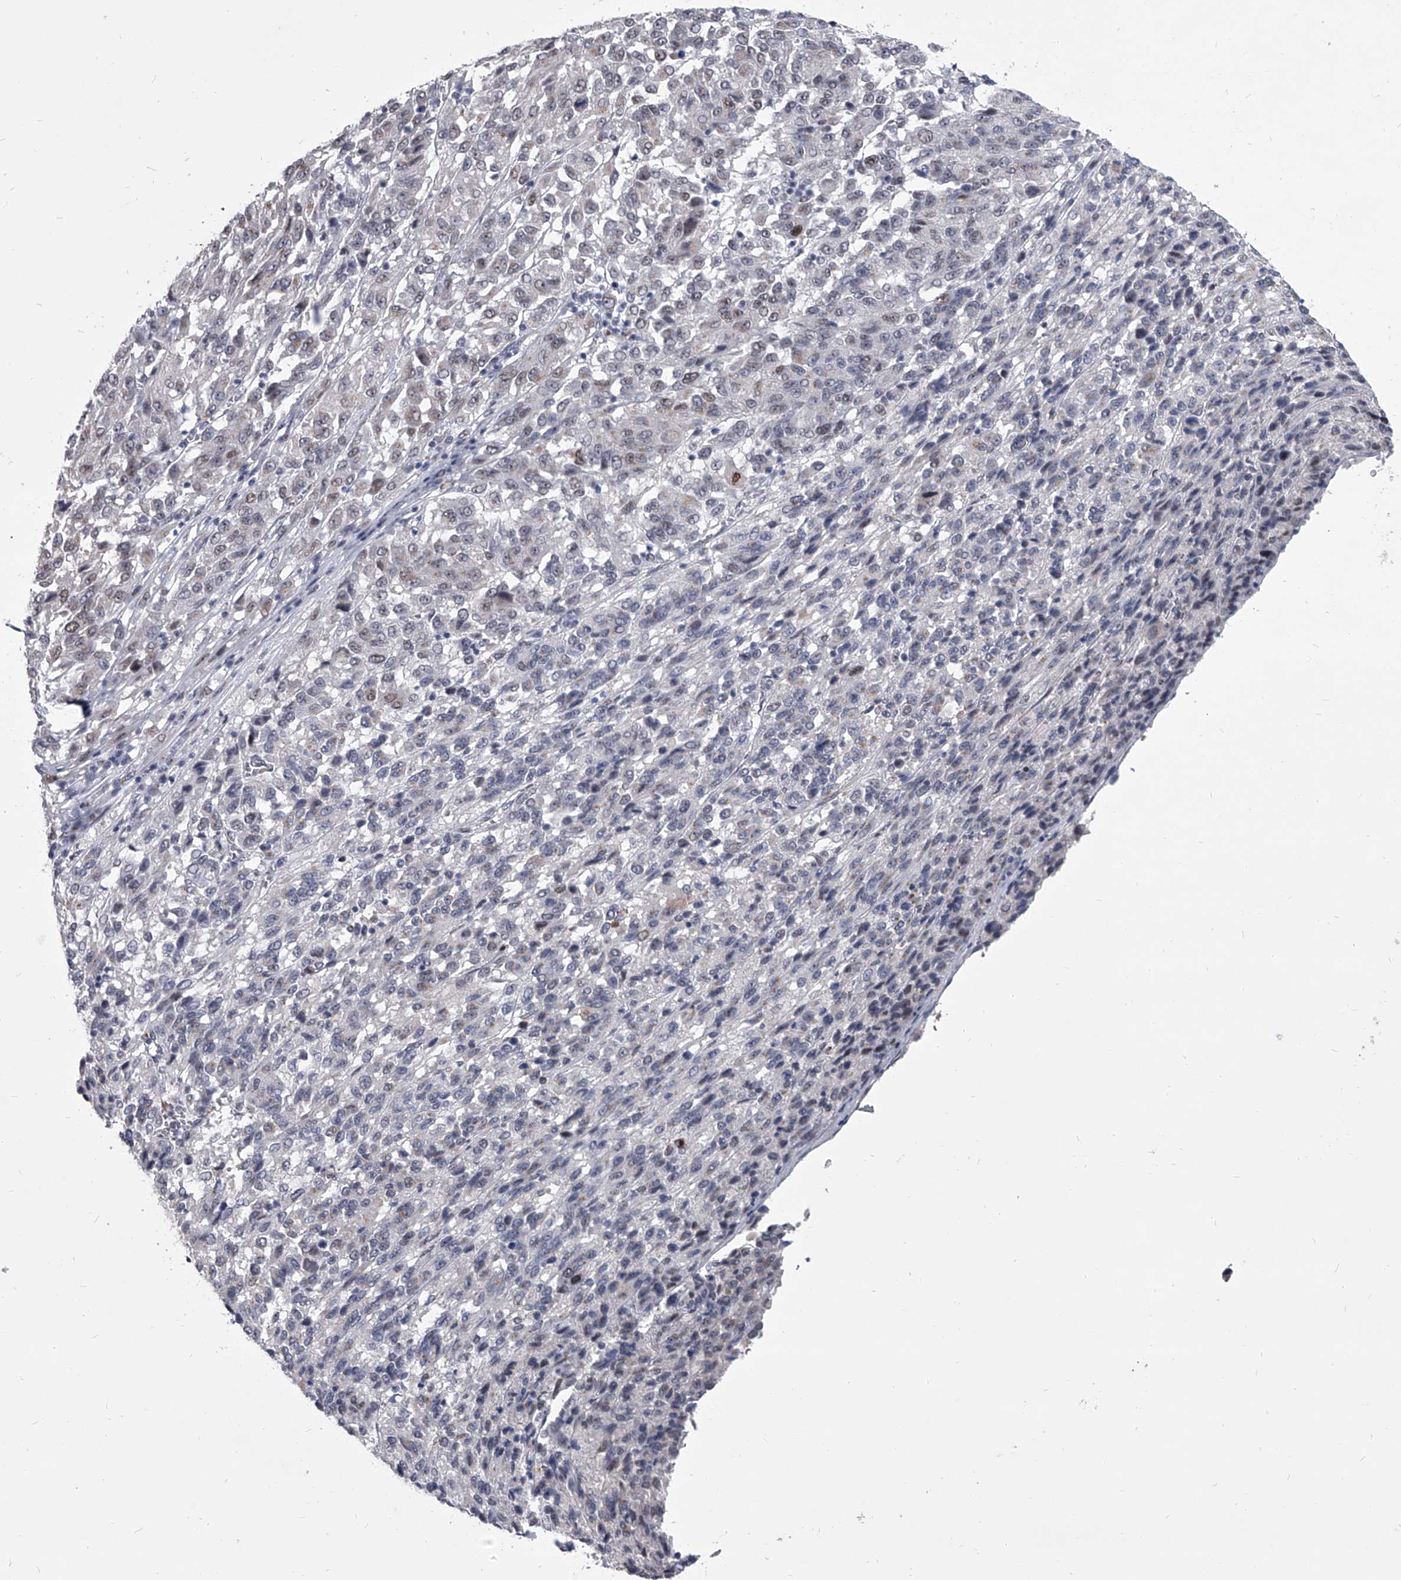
{"staining": {"intensity": "negative", "quantity": "none", "location": "none"}, "tissue": "melanoma", "cell_type": "Tumor cells", "image_type": "cancer", "snomed": [{"axis": "morphology", "description": "Malignant melanoma, Metastatic site"}, {"axis": "topography", "description": "Lung"}], "caption": "High magnification brightfield microscopy of melanoma stained with DAB (brown) and counterstained with hematoxylin (blue): tumor cells show no significant expression.", "gene": "EVA1C", "patient": {"sex": "male", "age": 64}}